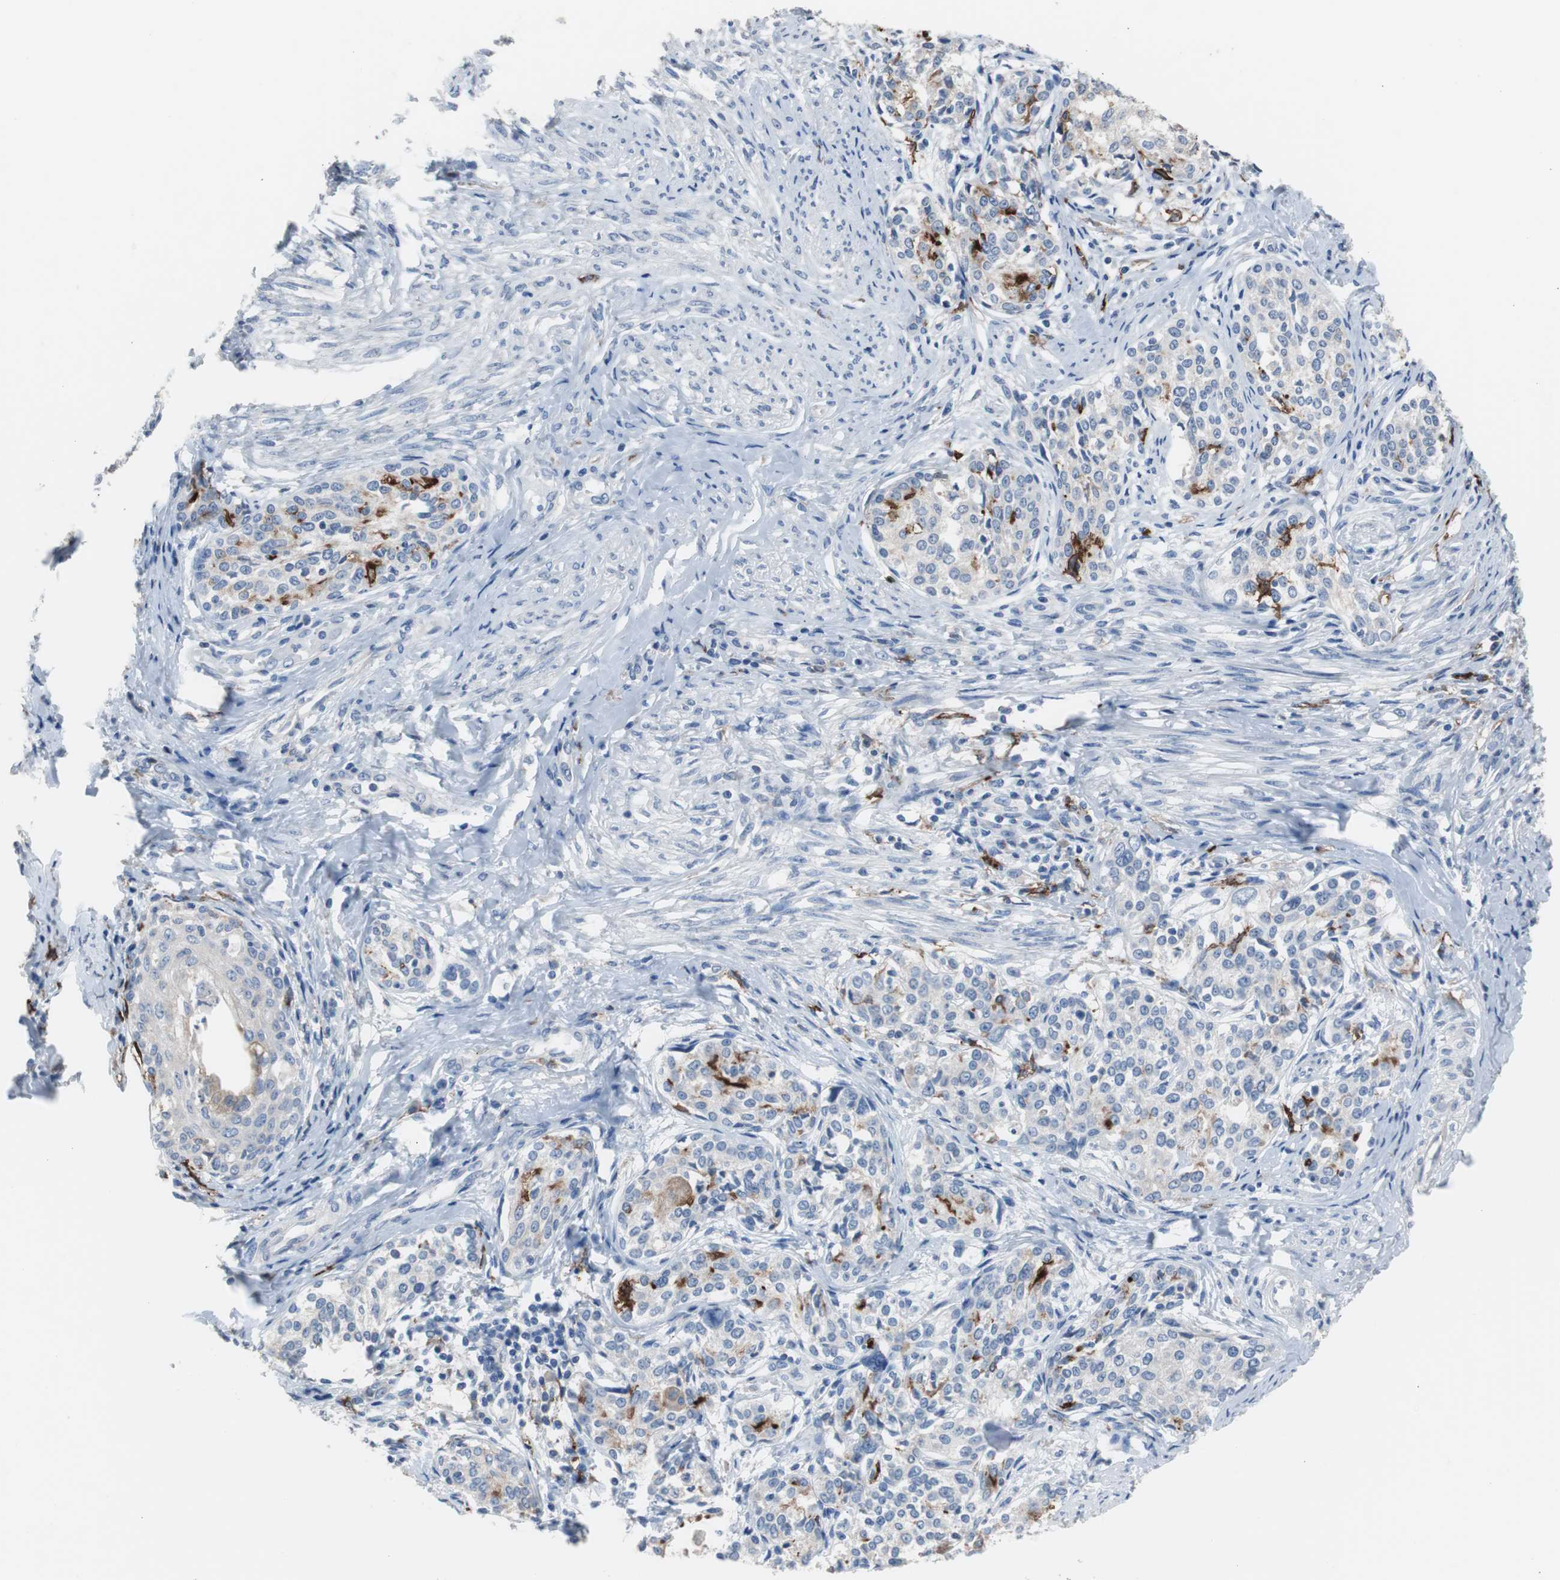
{"staining": {"intensity": "negative", "quantity": "none", "location": "none"}, "tissue": "cervical cancer", "cell_type": "Tumor cells", "image_type": "cancer", "snomed": [{"axis": "morphology", "description": "Squamous cell carcinoma, NOS"}, {"axis": "morphology", "description": "Adenocarcinoma, NOS"}, {"axis": "topography", "description": "Cervix"}], "caption": "An image of human squamous cell carcinoma (cervical) is negative for staining in tumor cells.", "gene": "FCGR2B", "patient": {"sex": "female", "age": 52}}